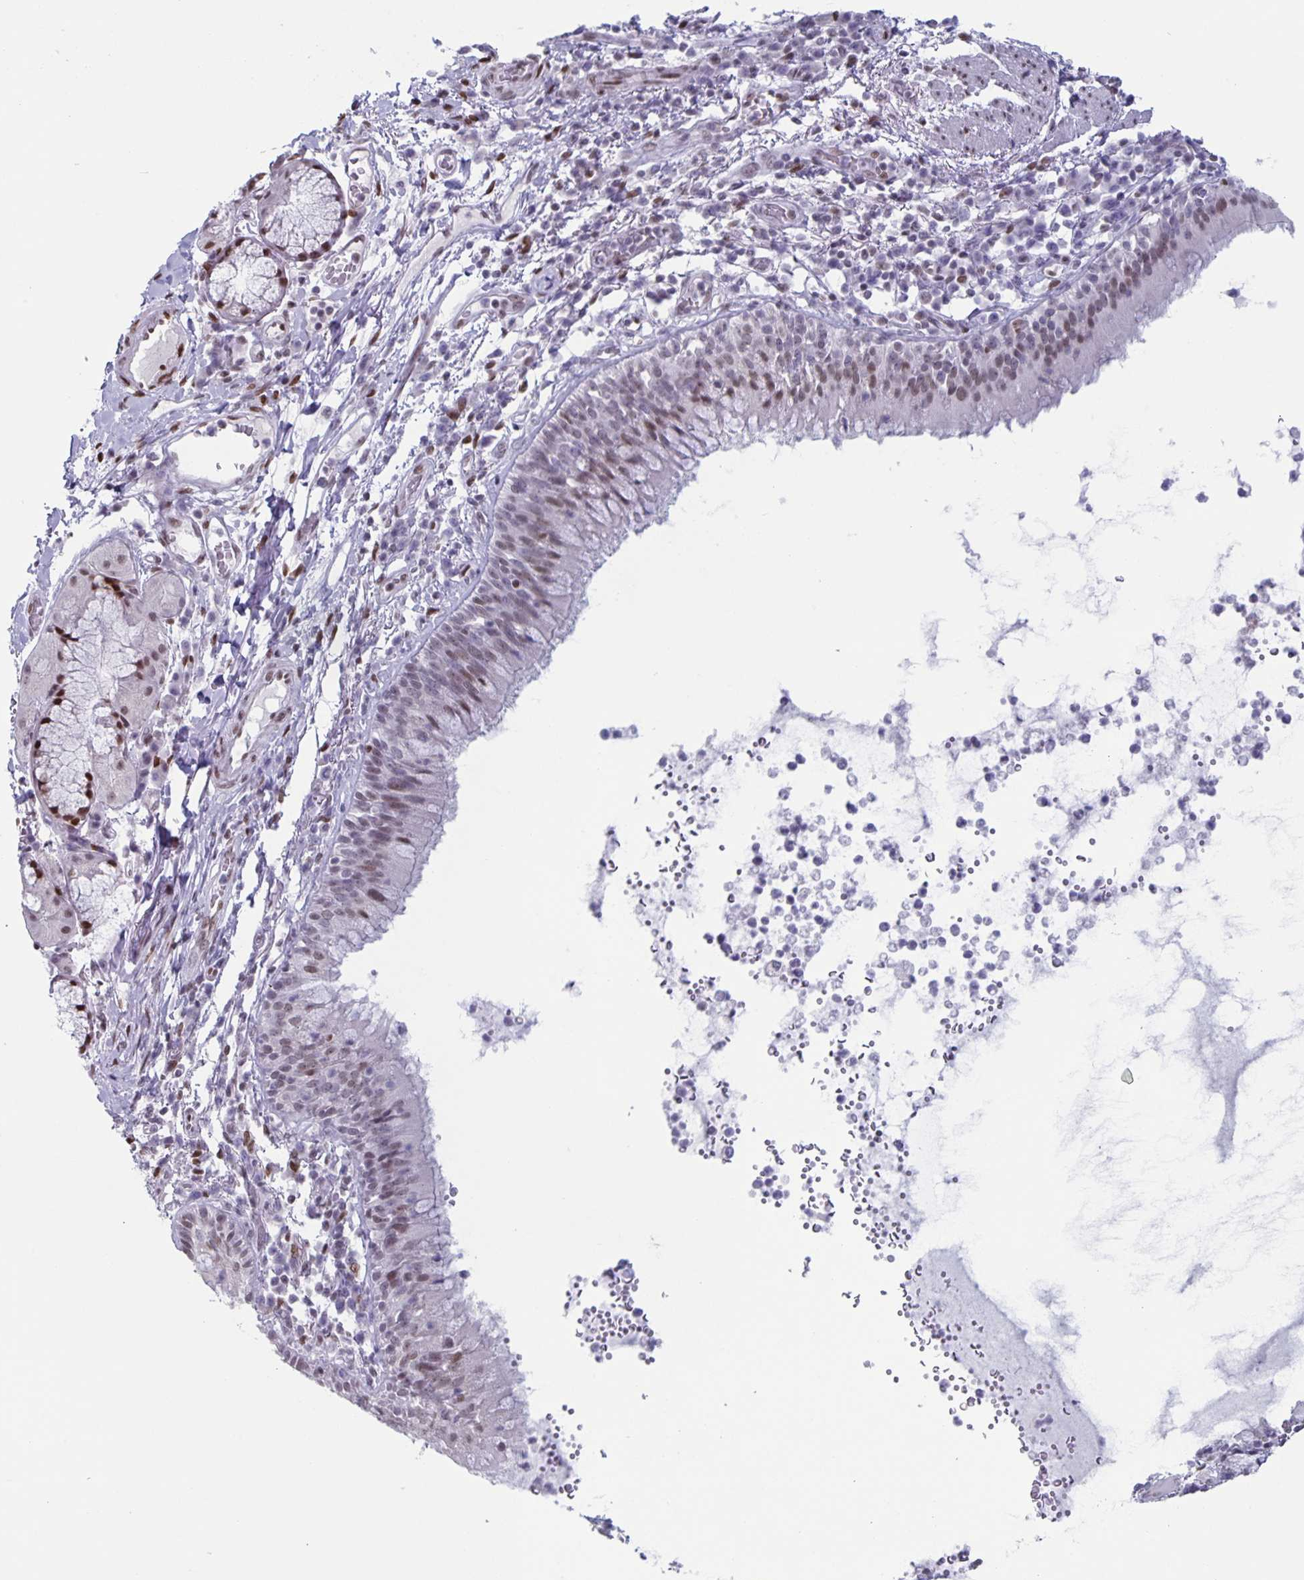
{"staining": {"intensity": "moderate", "quantity": "25%-75%", "location": "nuclear"}, "tissue": "bronchus", "cell_type": "Respiratory epithelial cells", "image_type": "normal", "snomed": [{"axis": "morphology", "description": "Normal tissue, NOS"}, {"axis": "topography", "description": "Cartilage tissue"}, {"axis": "topography", "description": "Bronchus"}], "caption": "DAB immunohistochemical staining of unremarkable bronchus displays moderate nuclear protein staining in about 25%-75% of respiratory epithelial cells. (Stains: DAB in brown, nuclei in blue, Microscopy: brightfield microscopy at high magnification).", "gene": "JUND", "patient": {"sex": "male", "age": 56}}